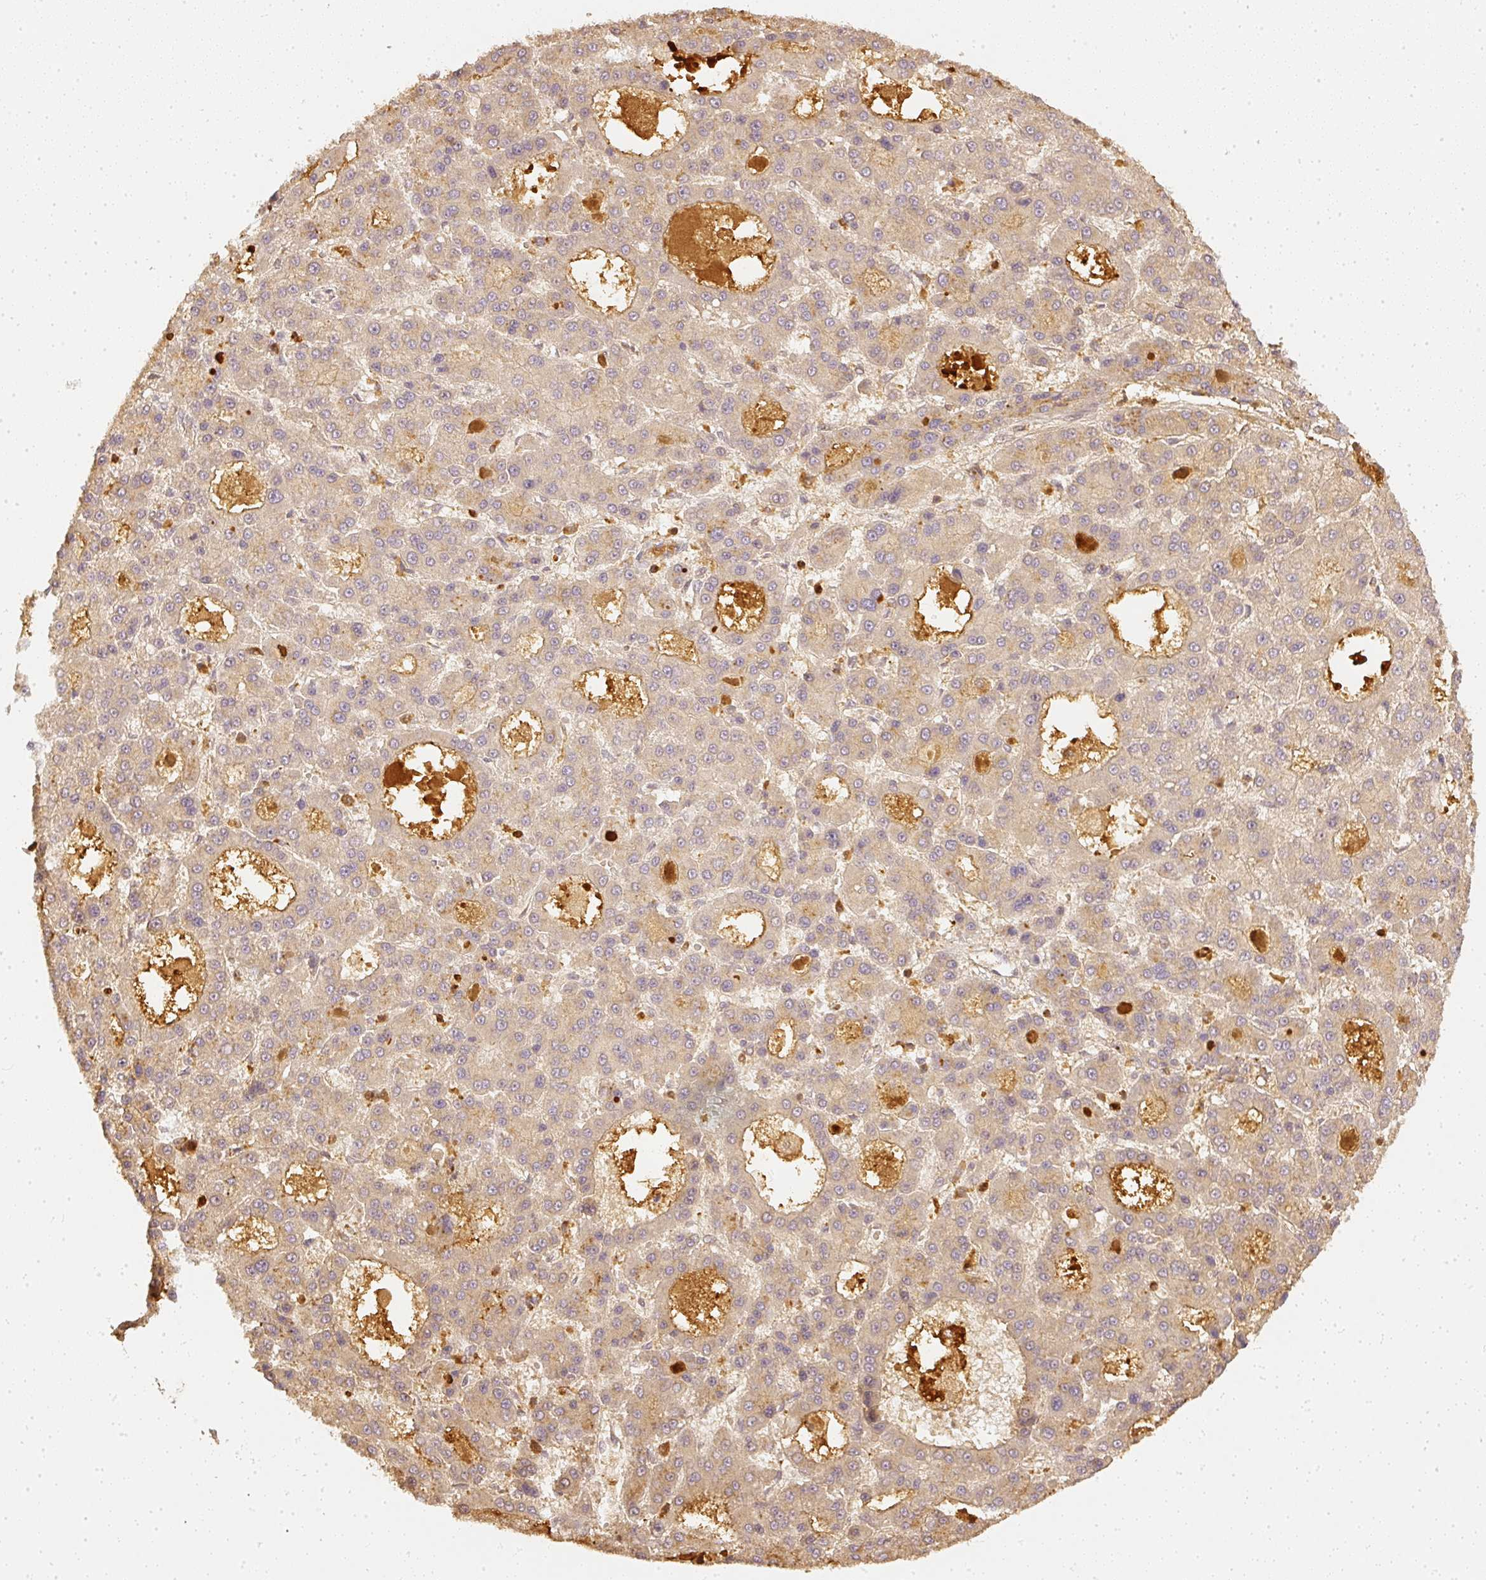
{"staining": {"intensity": "negative", "quantity": "none", "location": "none"}, "tissue": "liver cancer", "cell_type": "Tumor cells", "image_type": "cancer", "snomed": [{"axis": "morphology", "description": "Carcinoma, Hepatocellular, NOS"}, {"axis": "topography", "description": "Liver"}], "caption": "The immunohistochemistry (IHC) histopathology image has no significant positivity in tumor cells of hepatocellular carcinoma (liver) tissue.", "gene": "PFN1", "patient": {"sex": "male", "age": 70}}